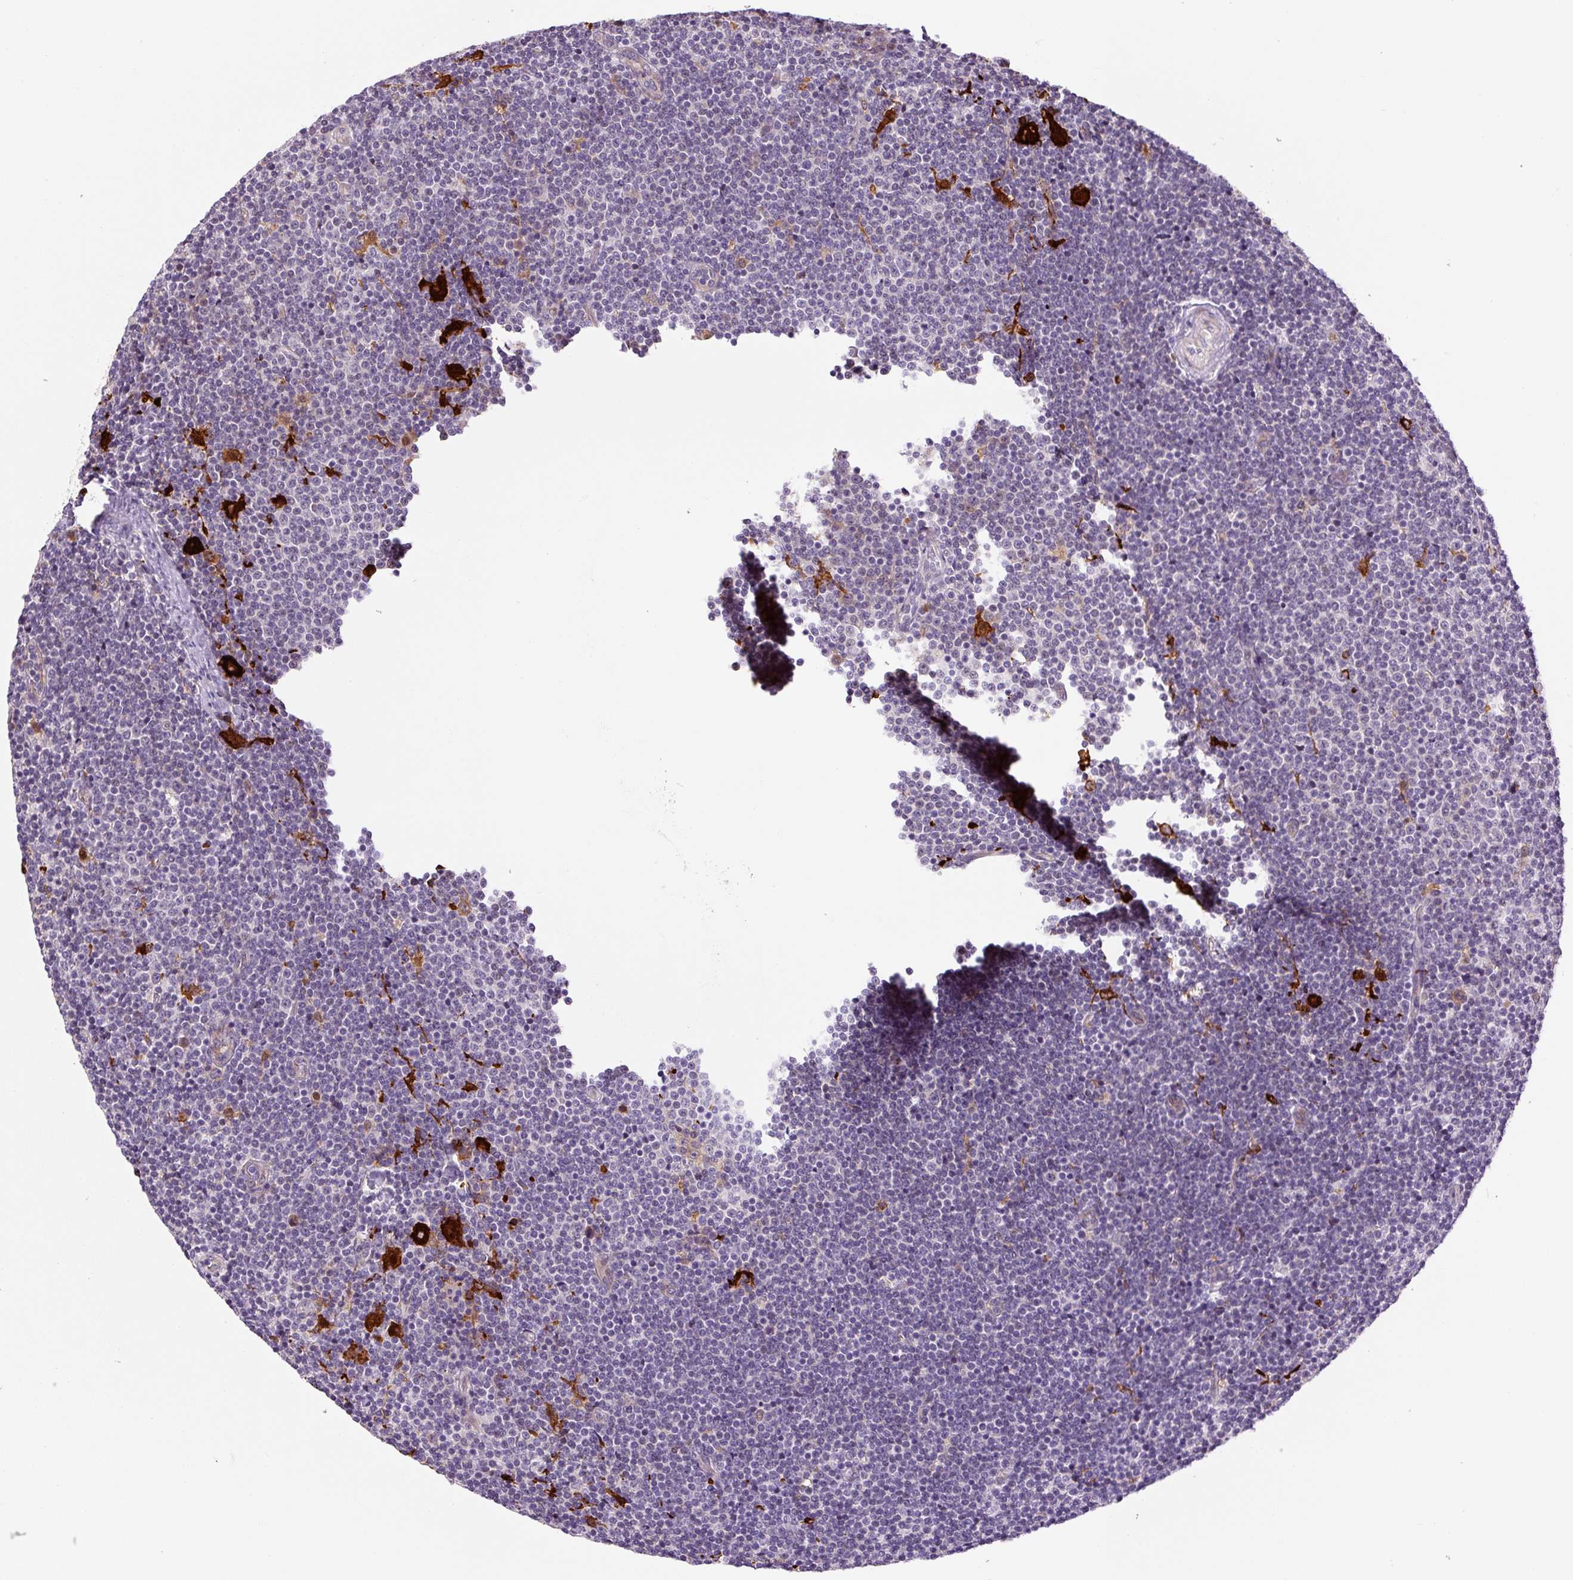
{"staining": {"intensity": "negative", "quantity": "none", "location": "none"}, "tissue": "lymphoma", "cell_type": "Tumor cells", "image_type": "cancer", "snomed": [{"axis": "morphology", "description": "Malignant lymphoma, non-Hodgkin's type, Low grade"}, {"axis": "topography", "description": "Lymph node"}], "caption": "Tumor cells show no significant staining in low-grade malignant lymphoma, non-Hodgkin's type. (DAB (3,3'-diaminobenzidine) immunohistochemistry, high magnification).", "gene": "FUT10", "patient": {"sex": "male", "age": 48}}